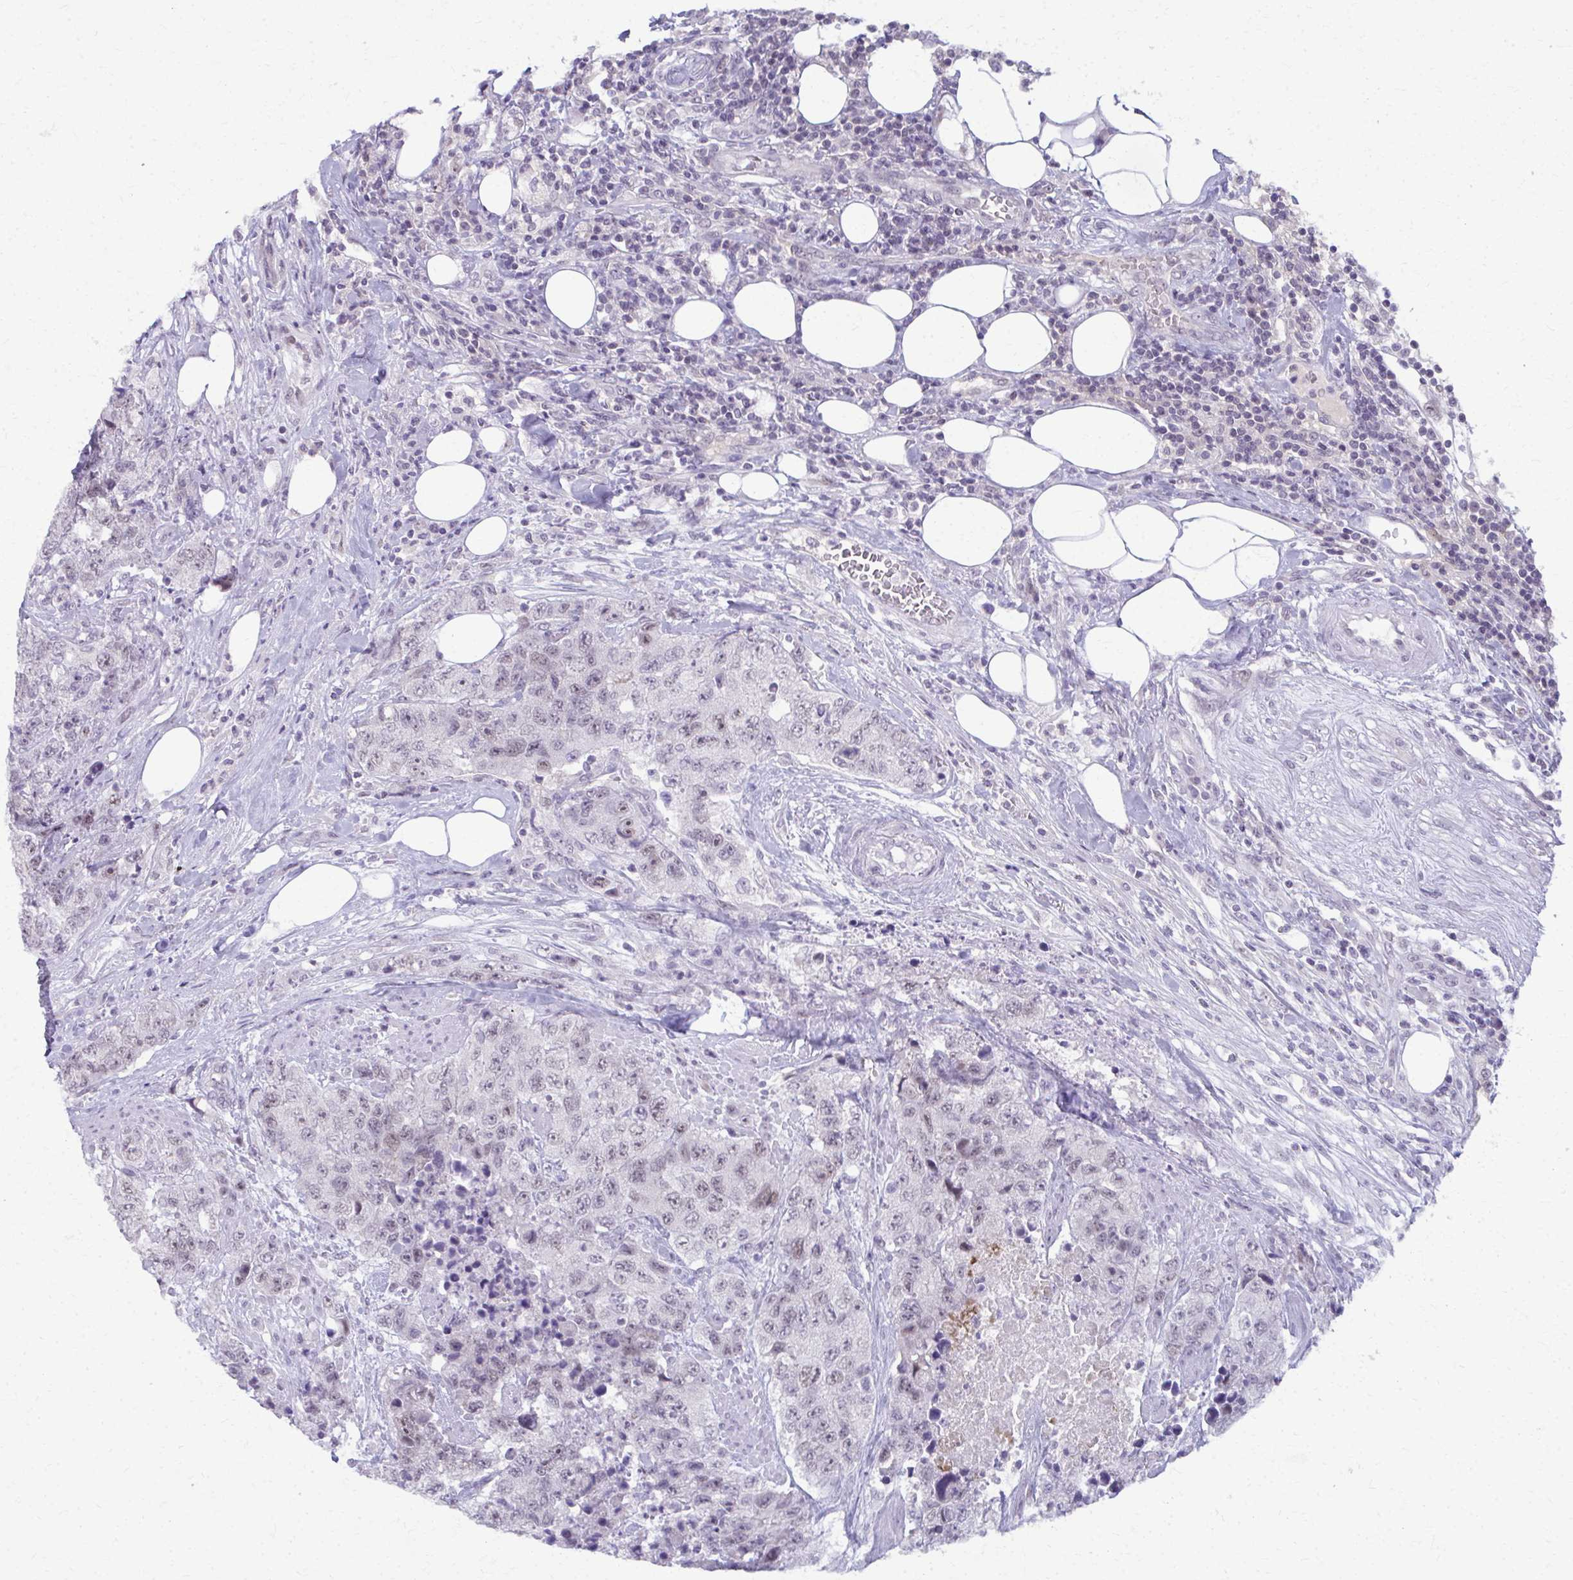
{"staining": {"intensity": "weak", "quantity": "<25%", "location": "nuclear"}, "tissue": "urothelial cancer", "cell_type": "Tumor cells", "image_type": "cancer", "snomed": [{"axis": "morphology", "description": "Urothelial carcinoma, High grade"}, {"axis": "topography", "description": "Urinary bladder"}], "caption": "Human urothelial cancer stained for a protein using IHC reveals no staining in tumor cells.", "gene": "MAF1", "patient": {"sex": "female", "age": 78}}